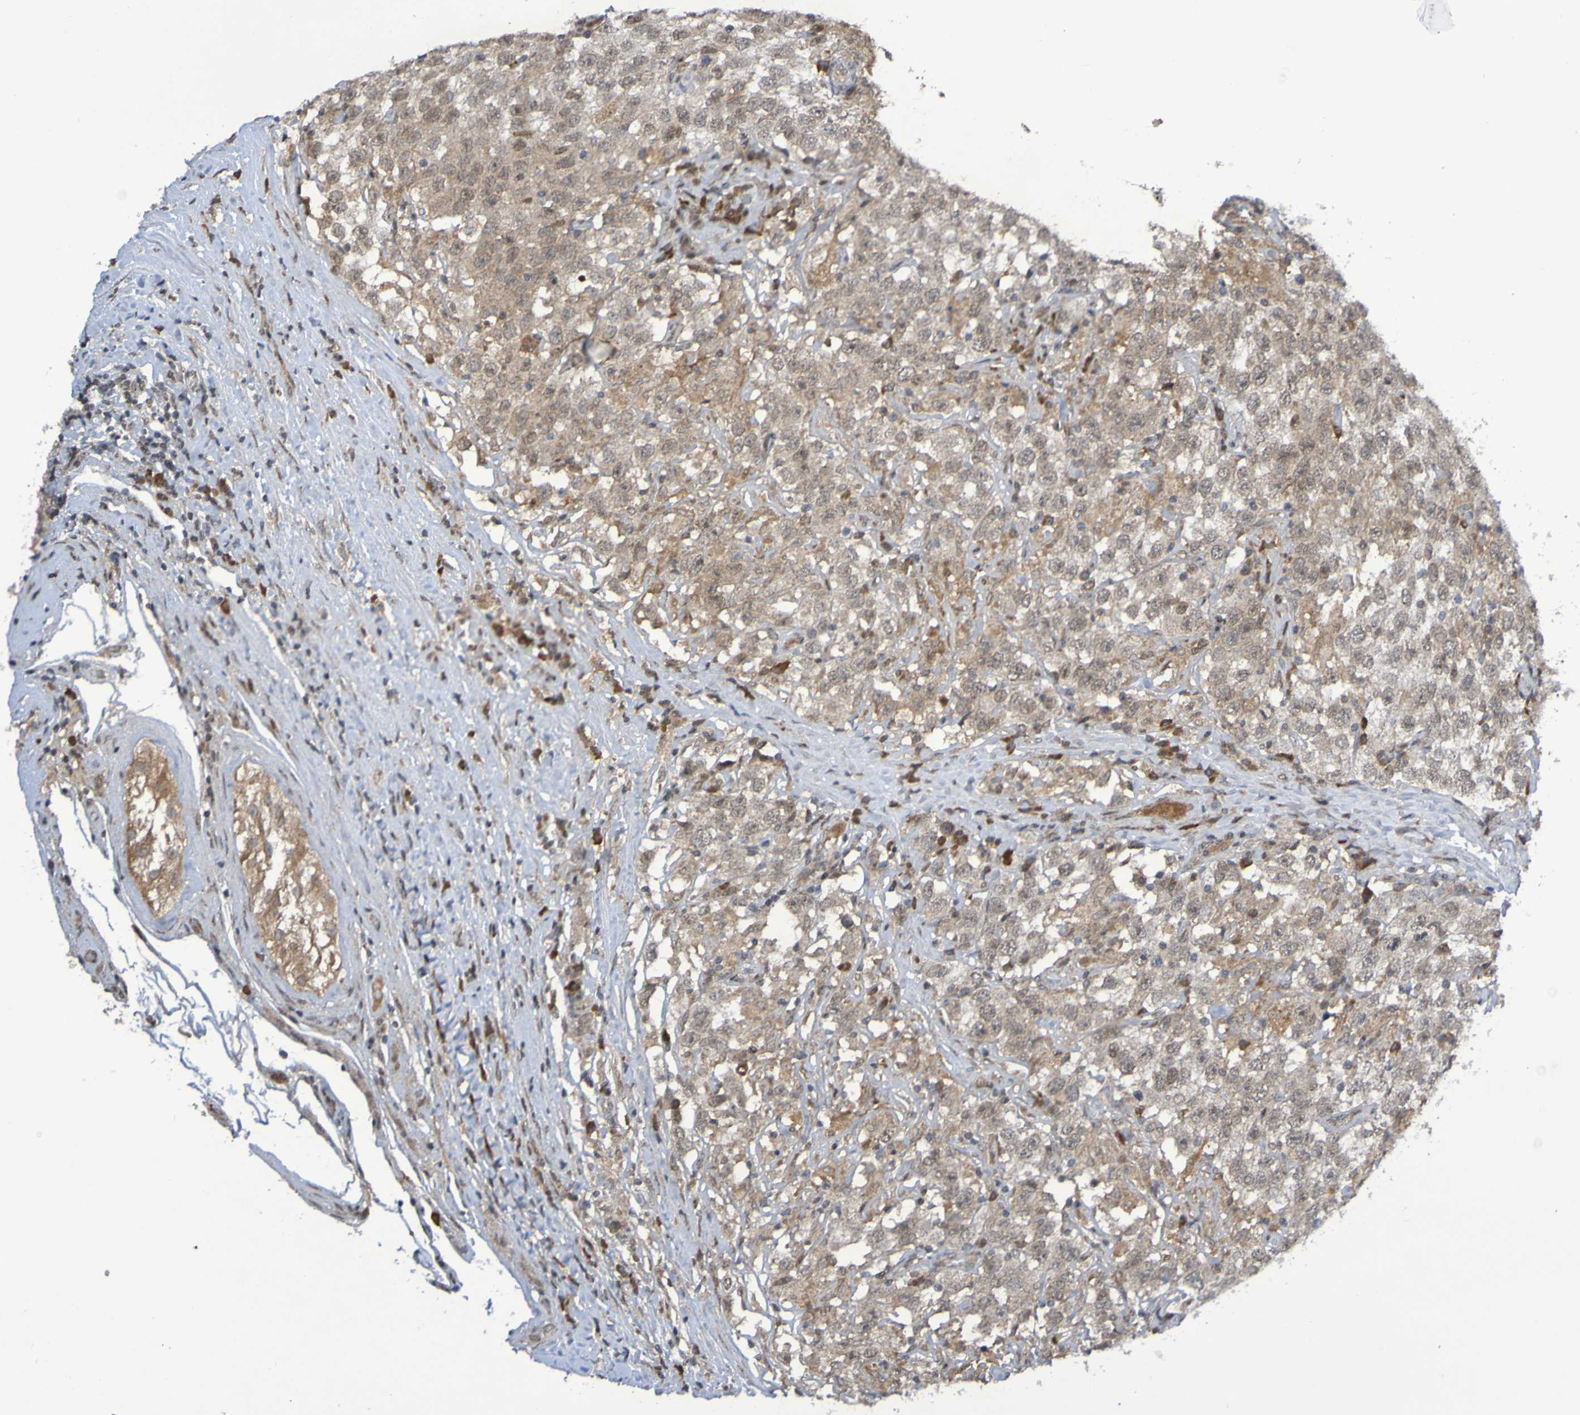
{"staining": {"intensity": "weak", "quantity": ">75%", "location": "cytoplasmic/membranous"}, "tissue": "testis cancer", "cell_type": "Tumor cells", "image_type": "cancer", "snomed": [{"axis": "morphology", "description": "Seminoma, NOS"}, {"axis": "topography", "description": "Testis"}], "caption": "Immunohistochemical staining of seminoma (testis) demonstrates low levels of weak cytoplasmic/membranous expression in approximately >75% of tumor cells.", "gene": "ITLN1", "patient": {"sex": "male", "age": 41}}